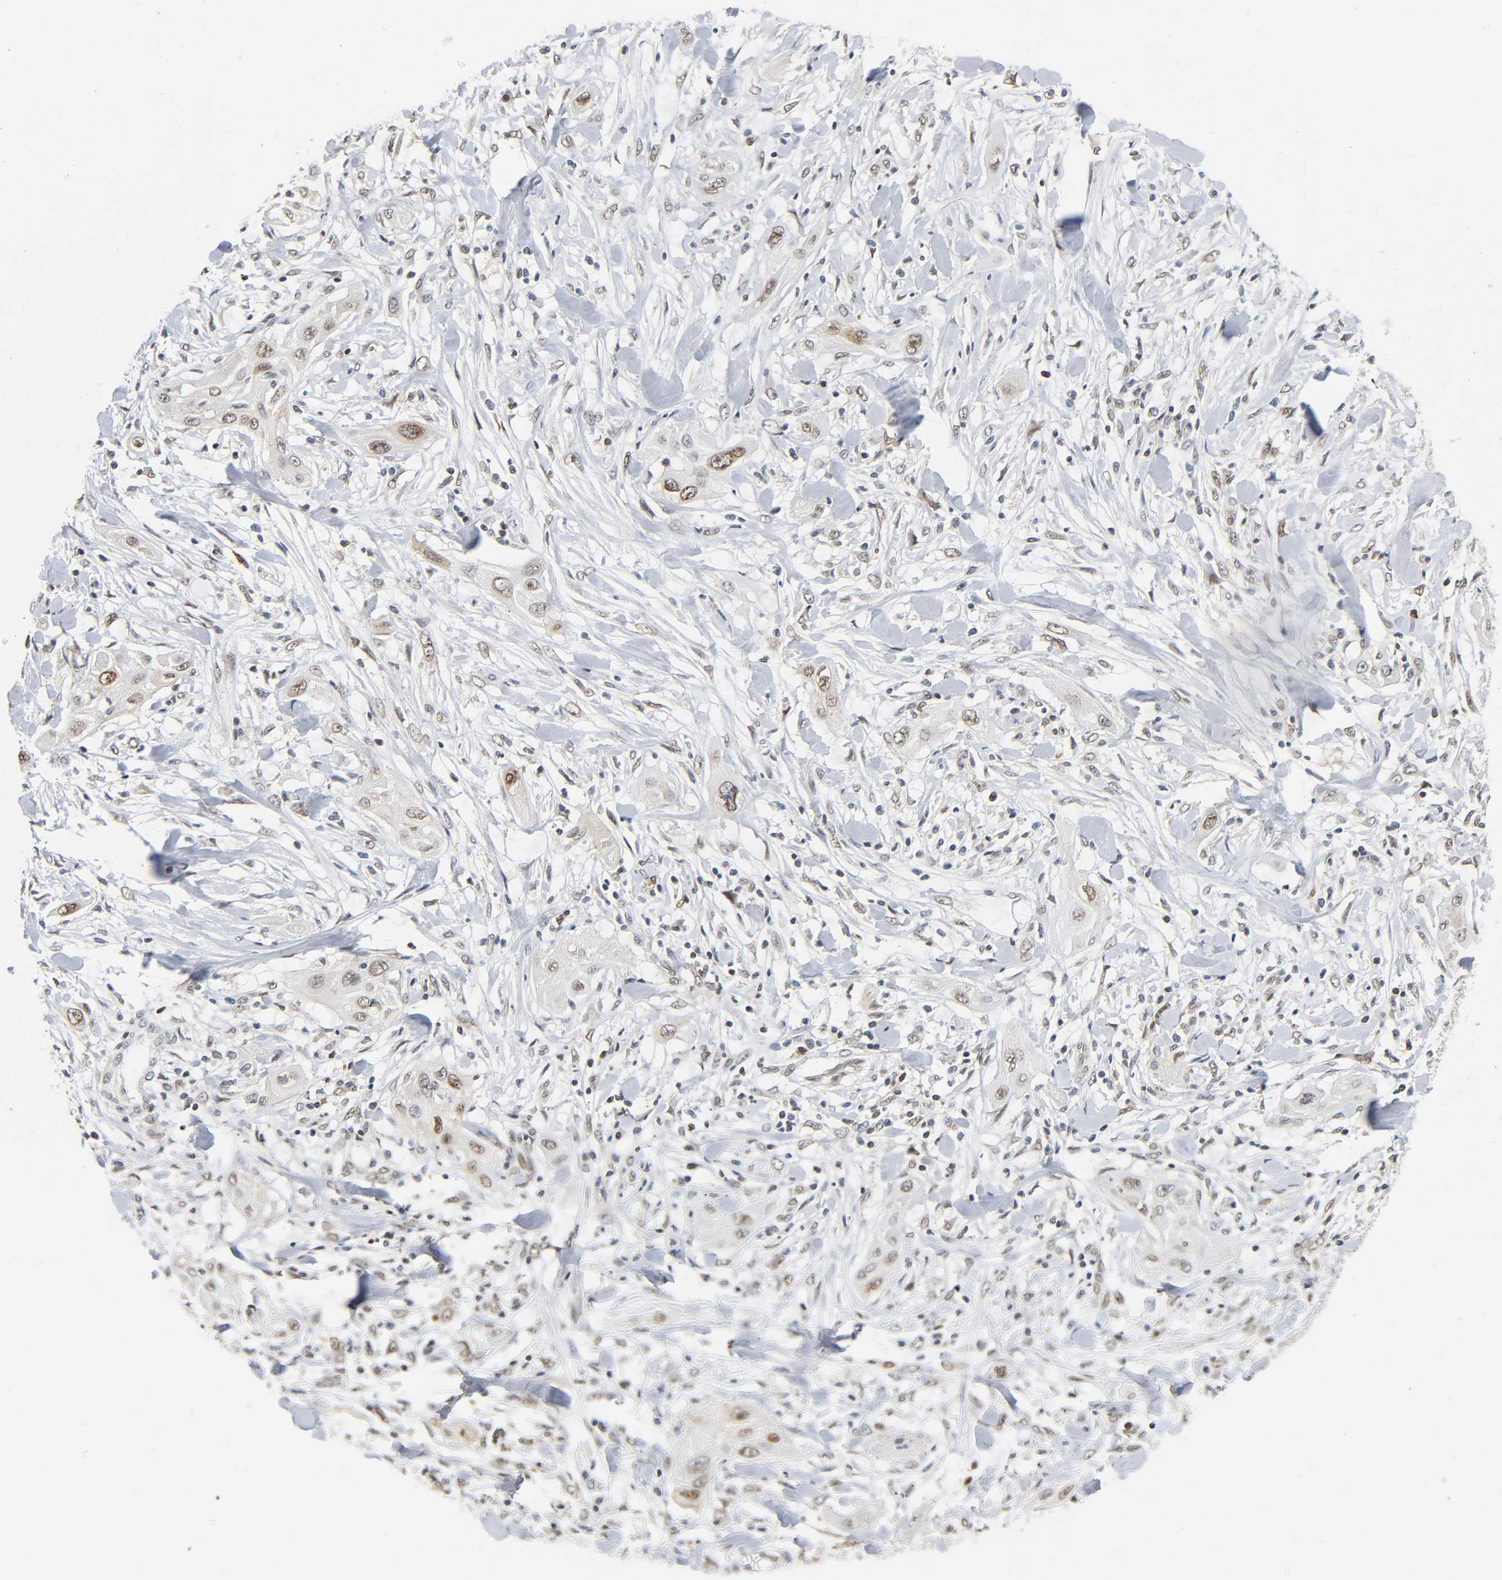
{"staining": {"intensity": "weak", "quantity": "25%-75%", "location": "nuclear"}, "tissue": "lung cancer", "cell_type": "Tumor cells", "image_type": "cancer", "snomed": [{"axis": "morphology", "description": "Squamous cell carcinoma, NOS"}, {"axis": "topography", "description": "Lung"}], "caption": "The photomicrograph reveals immunohistochemical staining of squamous cell carcinoma (lung). There is weak nuclear expression is present in approximately 25%-75% of tumor cells.", "gene": "SUMO1", "patient": {"sex": "female", "age": 47}}